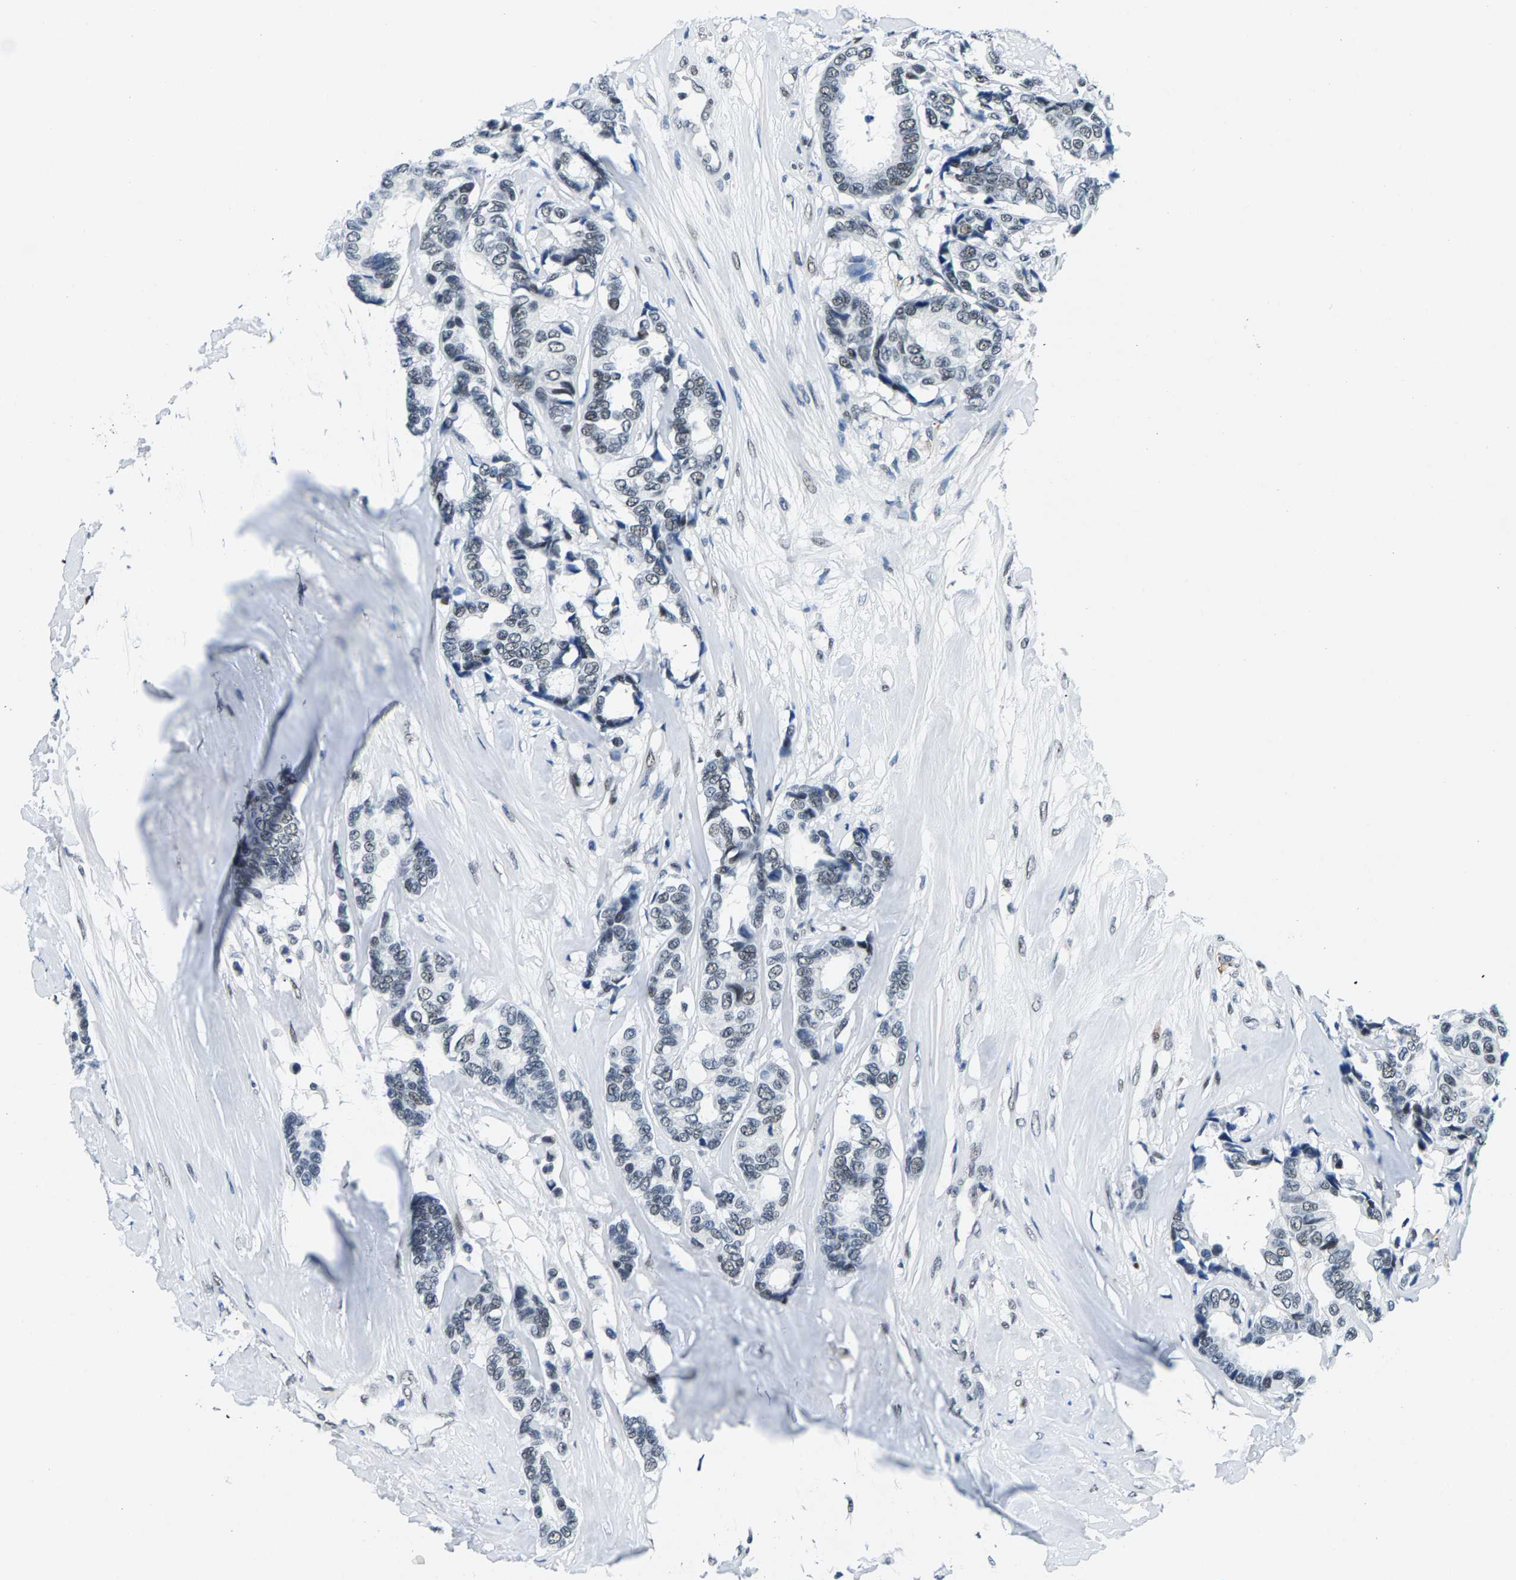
{"staining": {"intensity": "weak", "quantity": "<25%", "location": "nuclear"}, "tissue": "breast cancer", "cell_type": "Tumor cells", "image_type": "cancer", "snomed": [{"axis": "morphology", "description": "Duct carcinoma"}, {"axis": "topography", "description": "Breast"}], "caption": "Immunohistochemical staining of human breast intraductal carcinoma shows no significant staining in tumor cells.", "gene": "ATF2", "patient": {"sex": "female", "age": 87}}